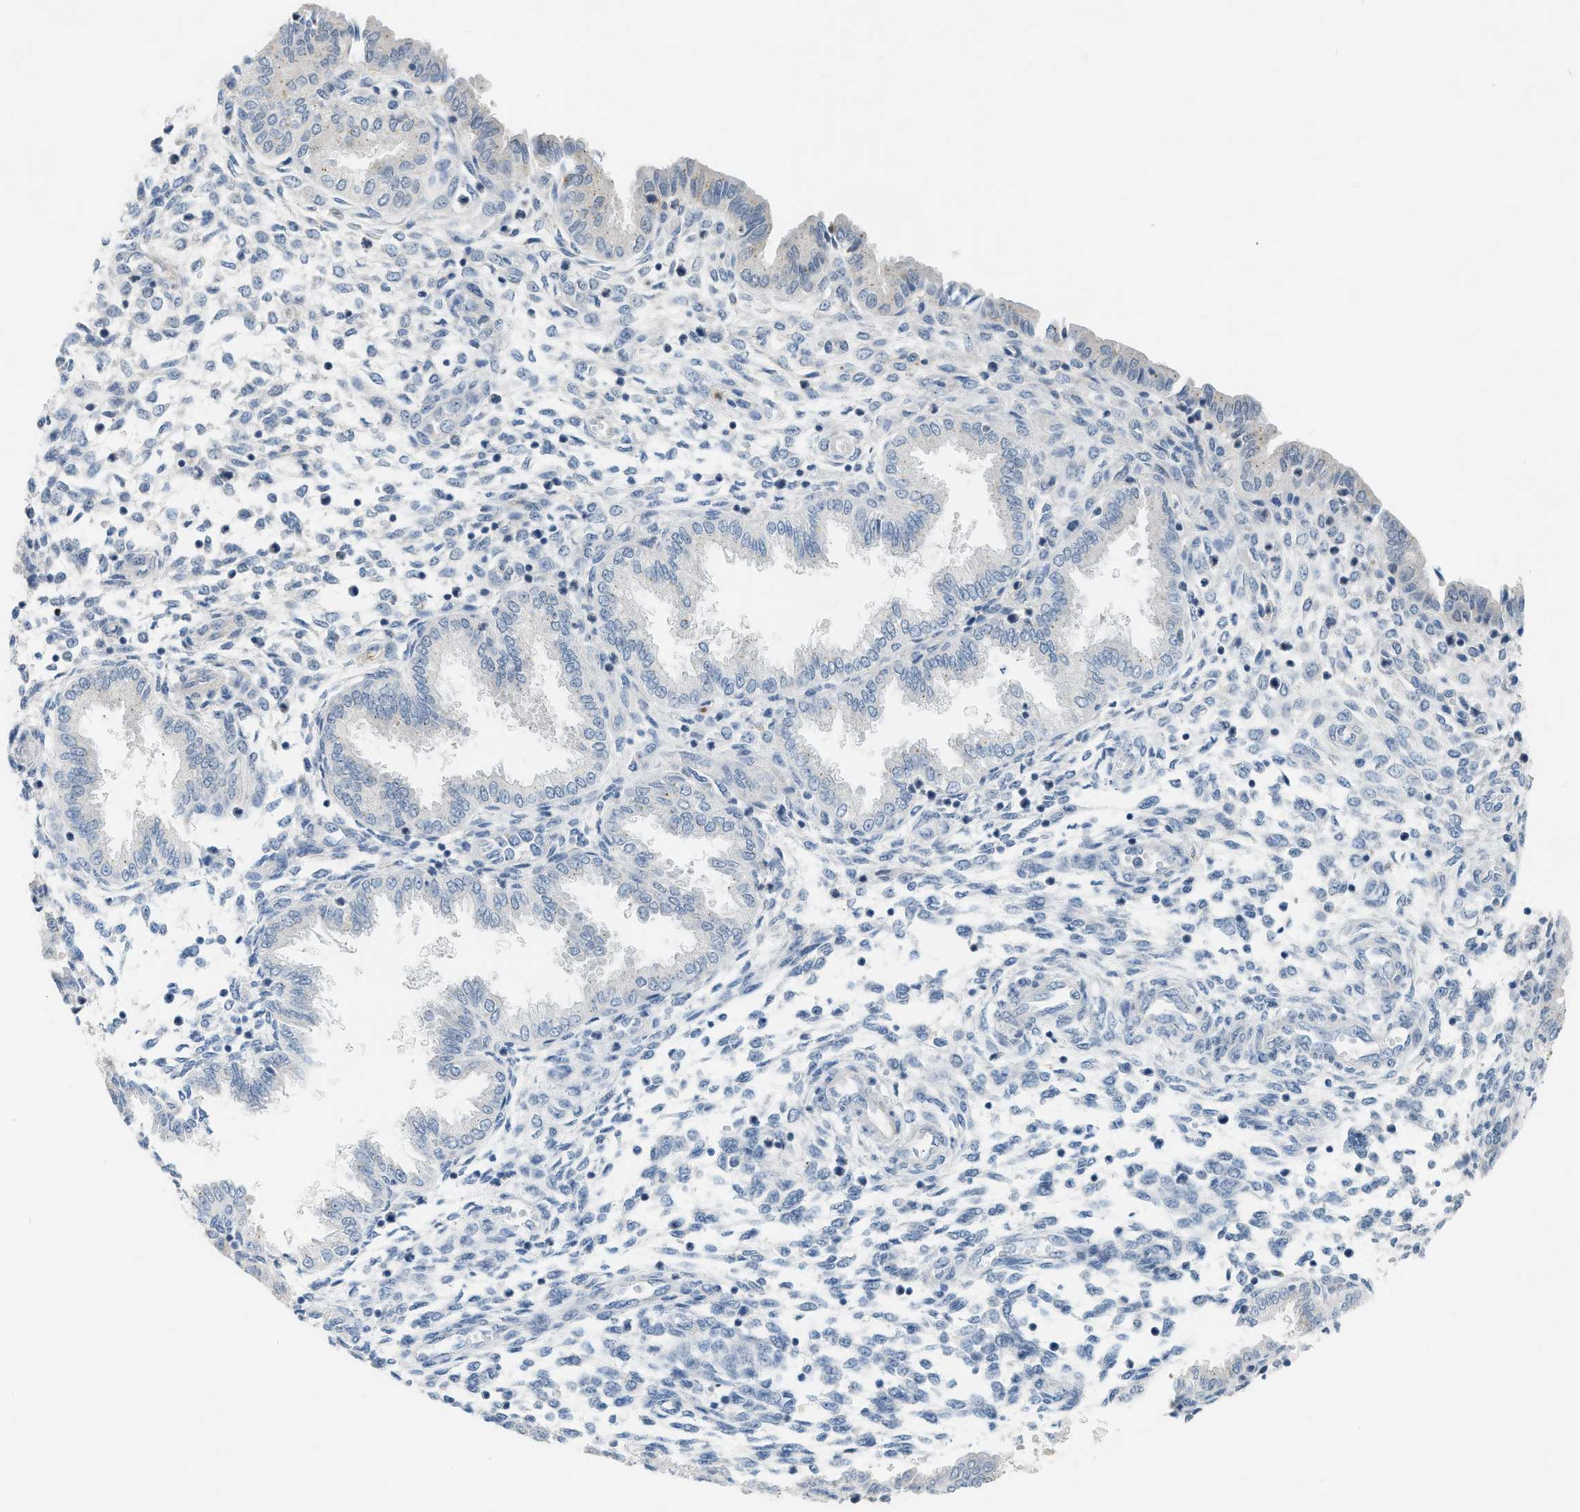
{"staining": {"intensity": "negative", "quantity": "none", "location": "none"}, "tissue": "endometrium", "cell_type": "Cells in endometrial stroma", "image_type": "normal", "snomed": [{"axis": "morphology", "description": "Normal tissue, NOS"}, {"axis": "topography", "description": "Endometrium"}], "caption": "Endometrium was stained to show a protein in brown. There is no significant staining in cells in endometrial stroma. (Brightfield microscopy of DAB immunohistochemistry (IHC) at high magnification).", "gene": "ZNF408", "patient": {"sex": "female", "age": 33}}